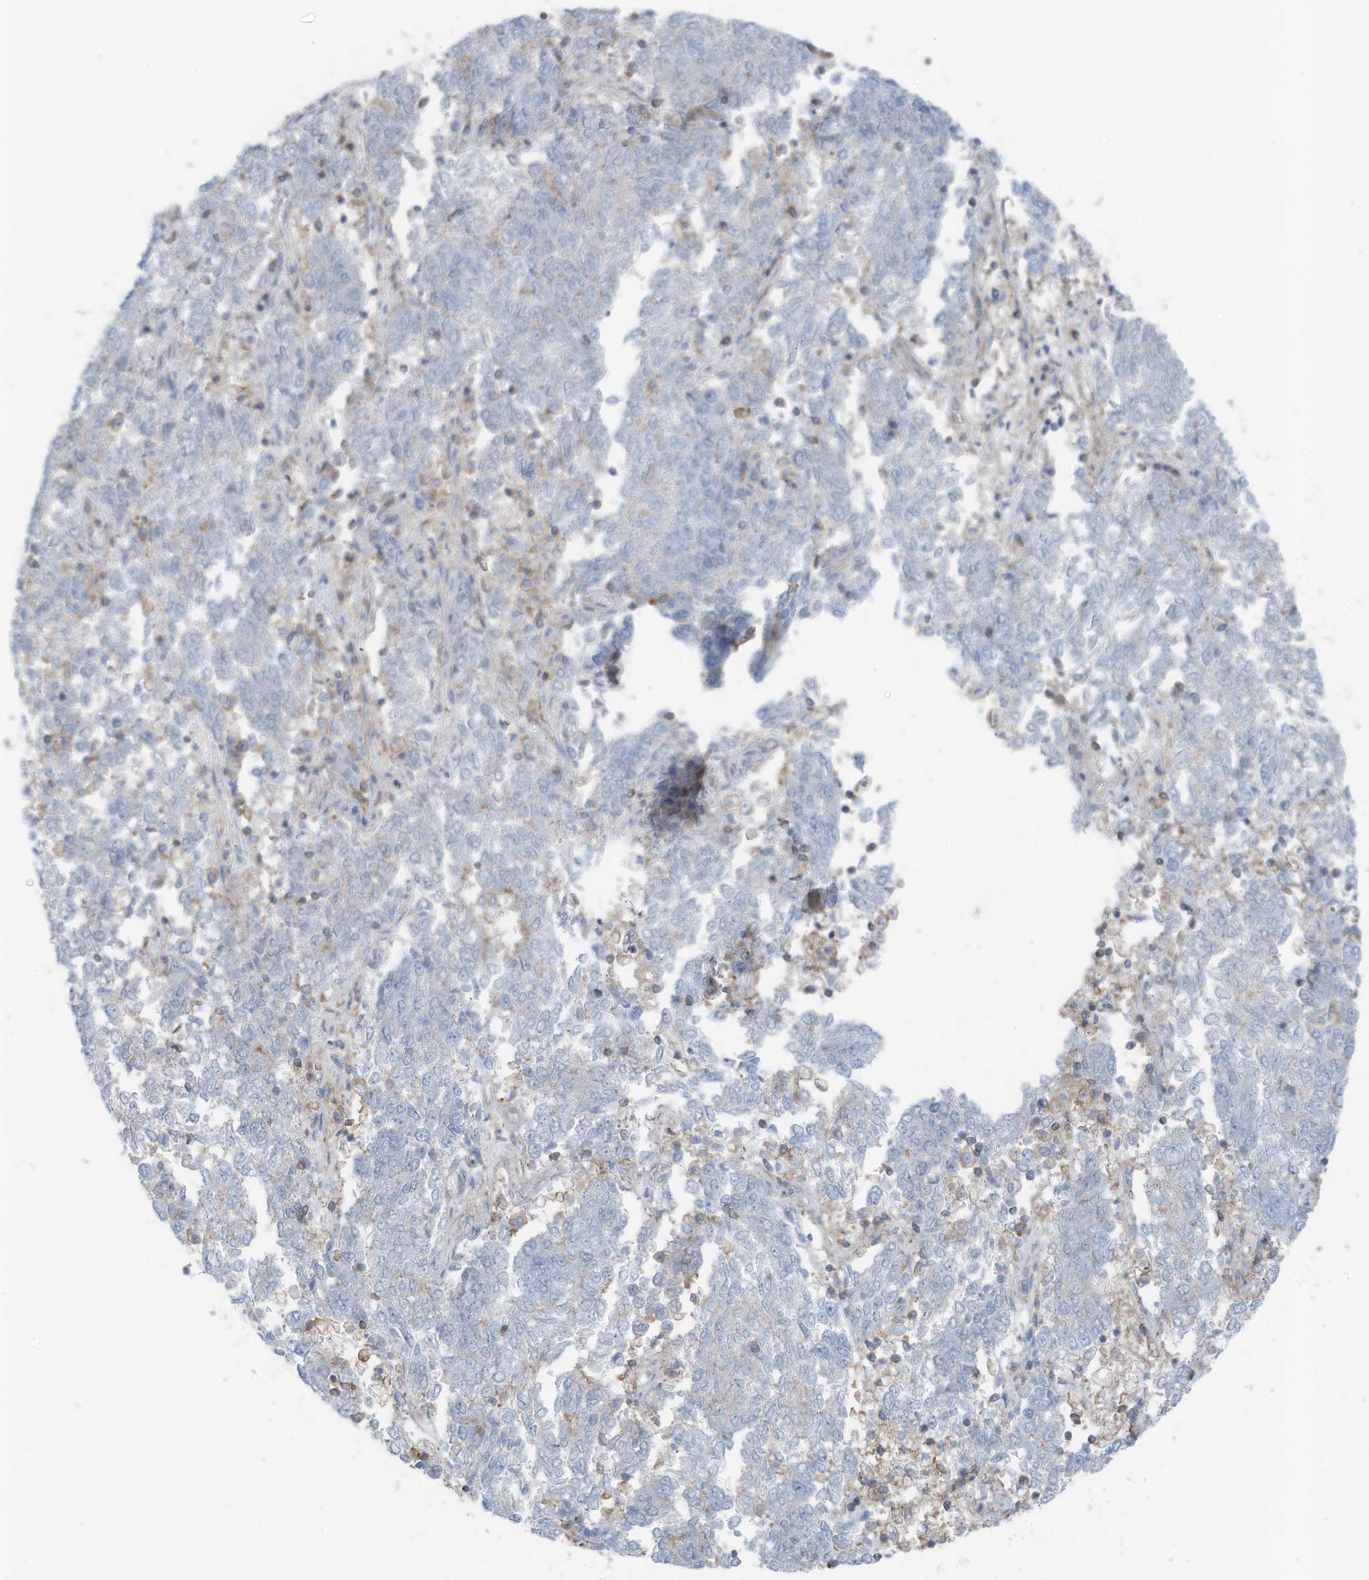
{"staining": {"intensity": "negative", "quantity": "none", "location": "none"}, "tissue": "endometrial cancer", "cell_type": "Tumor cells", "image_type": "cancer", "snomed": [{"axis": "morphology", "description": "Adenocarcinoma, NOS"}, {"axis": "topography", "description": "Endometrium"}], "caption": "An IHC histopathology image of adenocarcinoma (endometrial) is shown. There is no staining in tumor cells of adenocarcinoma (endometrial). Nuclei are stained in blue.", "gene": "ZNF846", "patient": {"sex": "female", "age": 80}}